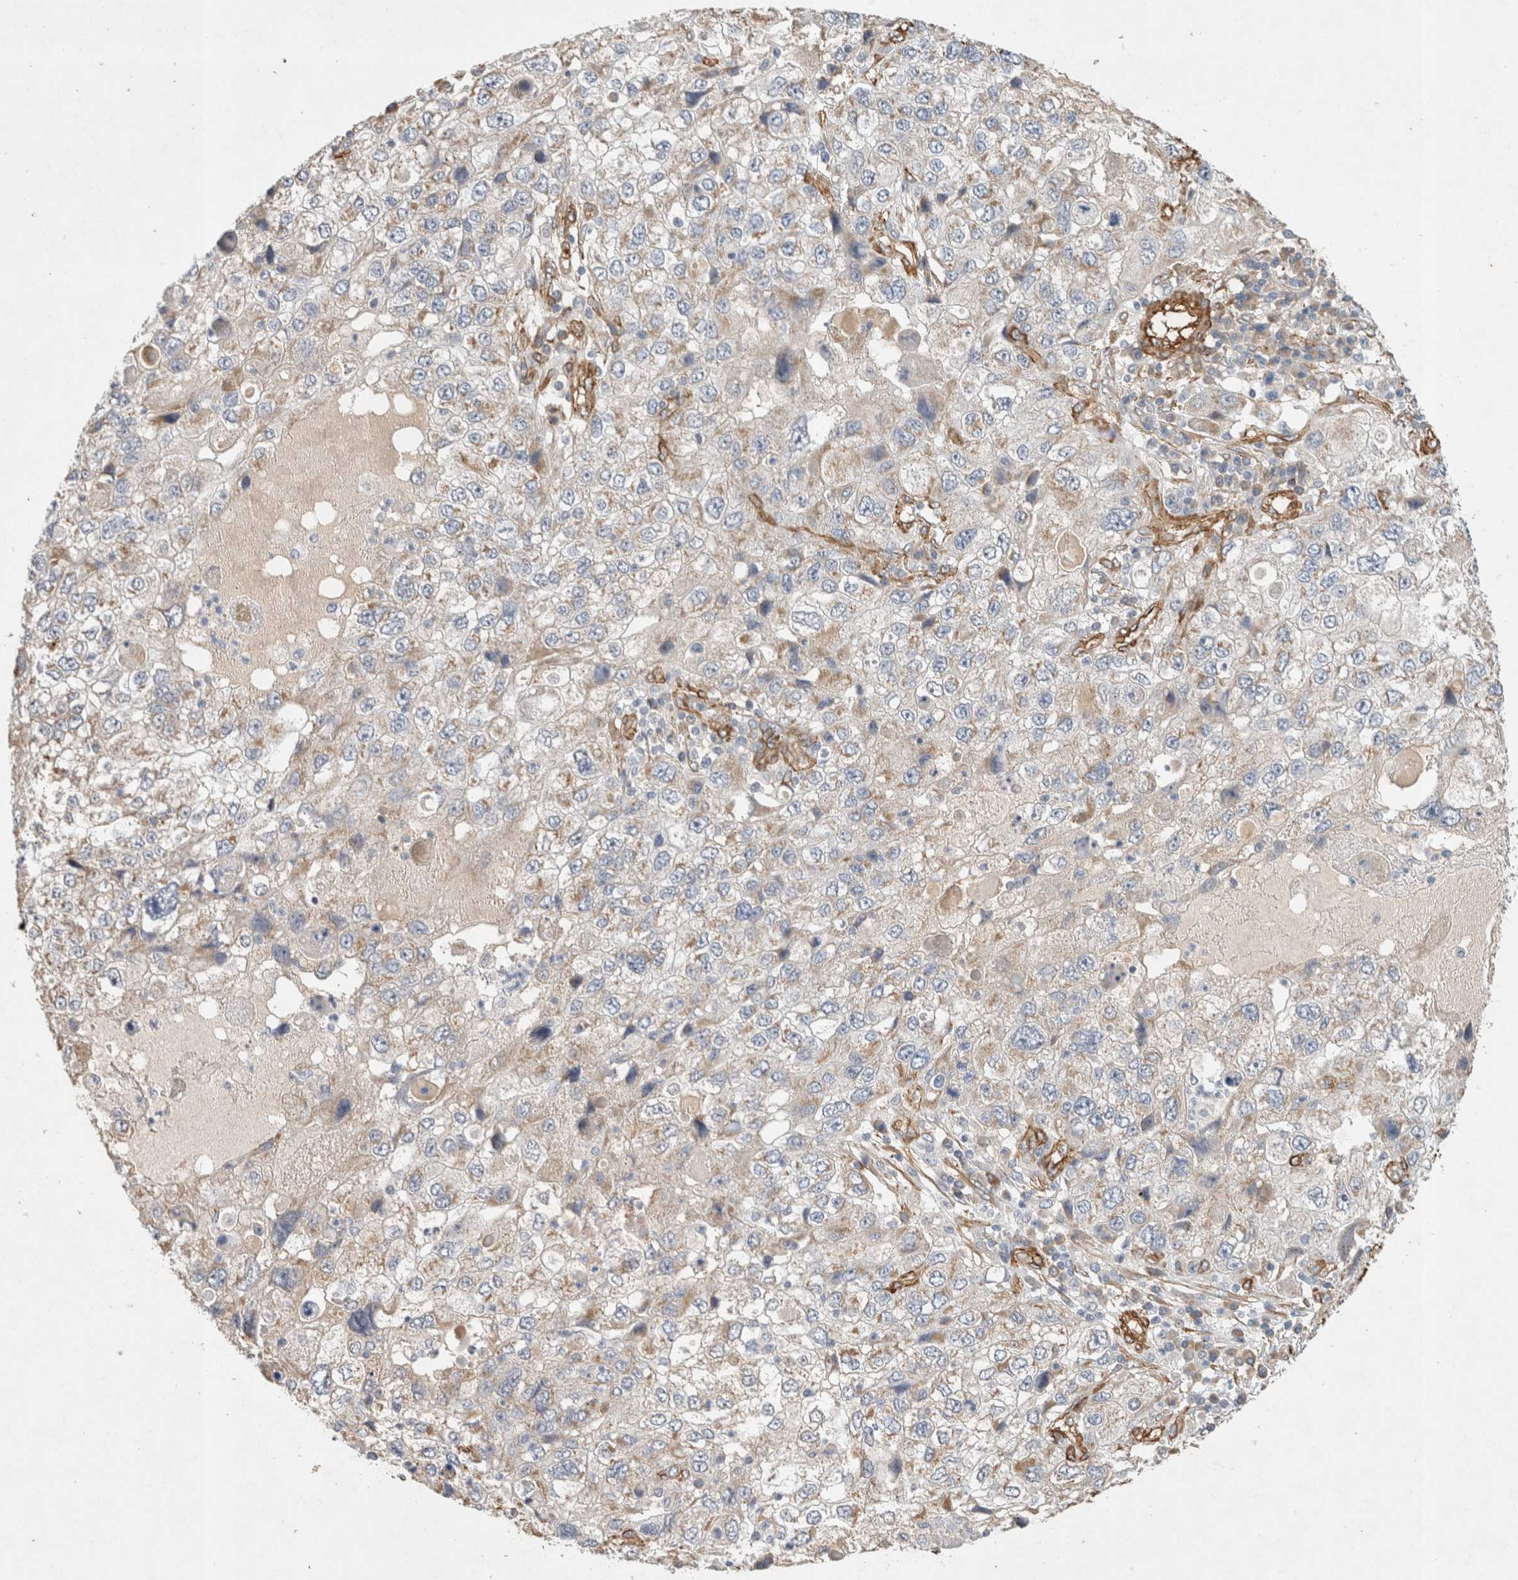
{"staining": {"intensity": "weak", "quantity": "<25%", "location": "cytoplasmic/membranous"}, "tissue": "endometrial cancer", "cell_type": "Tumor cells", "image_type": "cancer", "snomed": [{"axis": "morphology", "description": "Adenocarcinoma, NOS"}, {"axis": "topography", "description": "Endometrium"}], "caption": "Immunohistochemistry photomicrograph of endometrial adenocarcinoma stained for a protein (brown), which reveals no staining in tumor cells.", "gene": "JMJD4", "patient": {"sex": "female", "age": 49}}